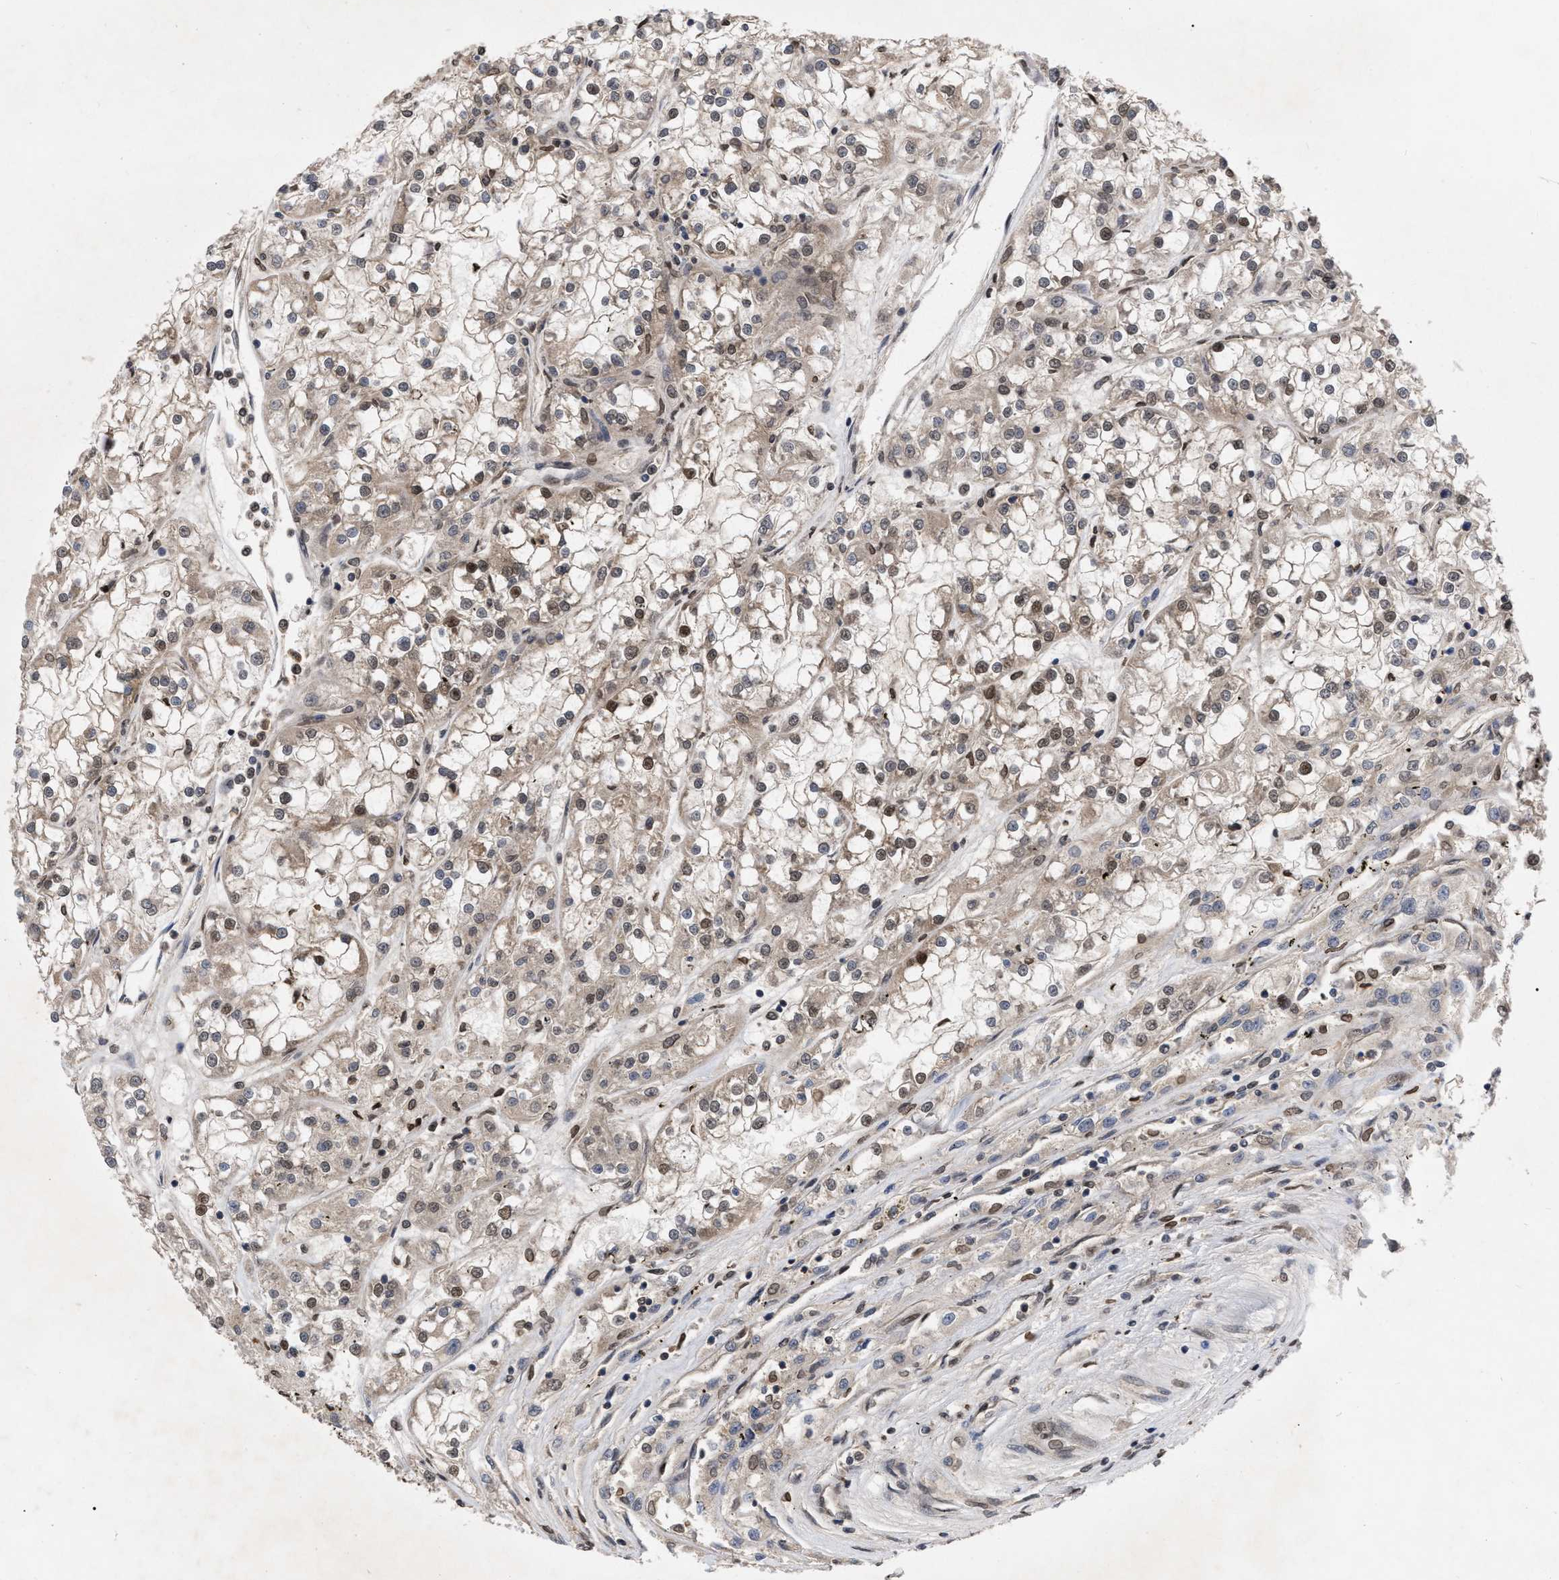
{"staining": {"intensity": "moderate", "quantity": "<25%", "location": "nuclear"}, "tissue": "renal cancer", "cell_type": "Tumor cells", "image_type": "cancer", "snomed": [{"axis": "morphology", "description": "Adenocarcinoma, NOS"}, {"axis": "topography", "description": "Kidney"}], "caption": "Protein staining by immunohistochemistry displays moderate nuclear expression in approximately <25% of tumor cells in renal cancer.", "gene": "MDM4", "patient": {"sex": "female", "age": 52}}